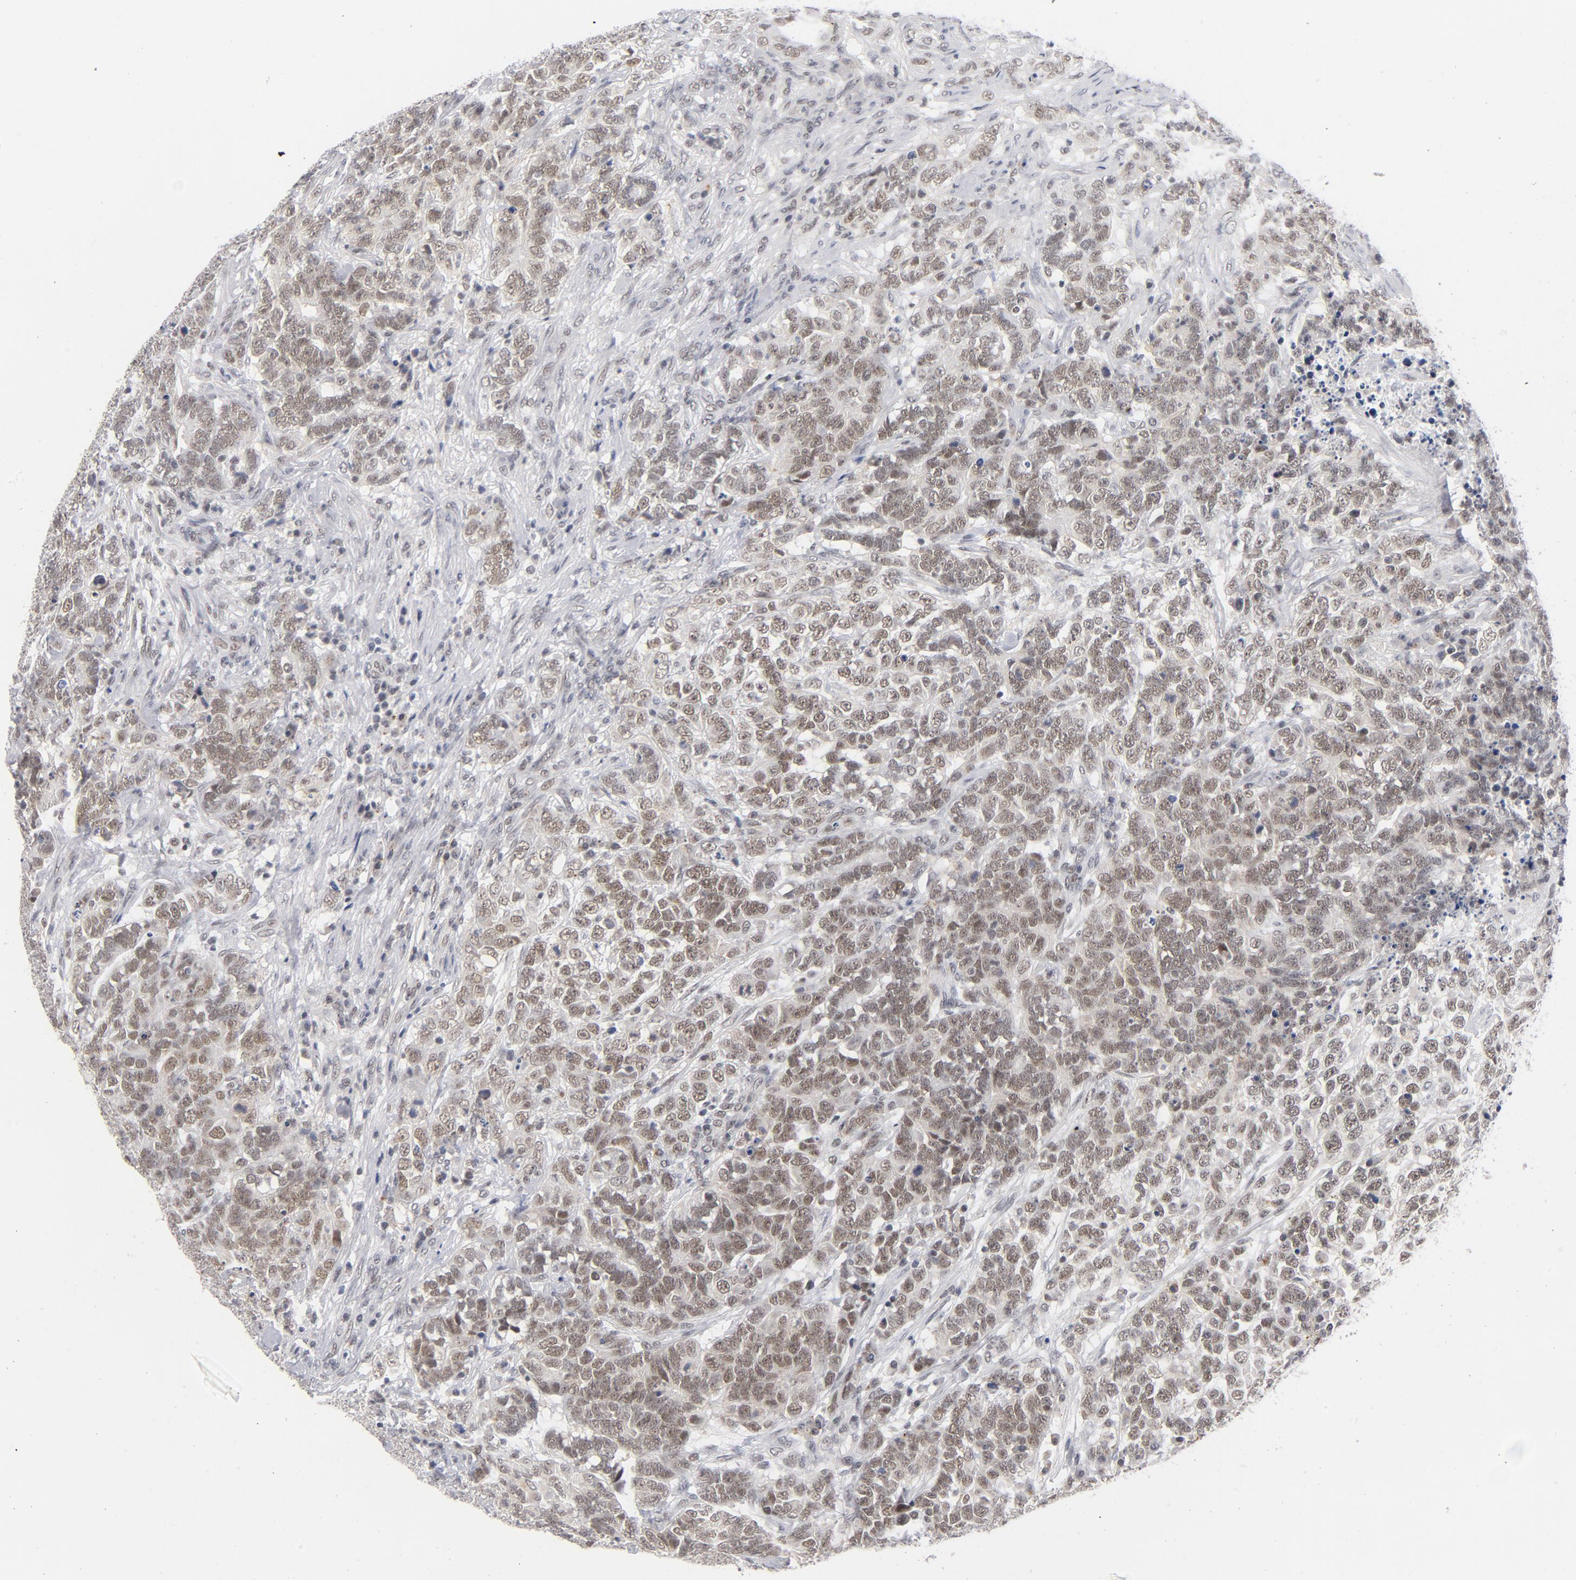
{"staining": {"intensity": "moderate", "quantity": ">75%", "location": "nuclear"}, "tissue": "testis cancer", "cell_type": "Tumor cells", "image_type": "cancer", "snomed": [{"axis": "morphology", "description": "Carcinoma, Embryonal, NOS"}, {"axis": "topography", "description": "Testis"}], "caption": "Testis cancer (embryonal carcinoma) tissue displays moderate nuclear expression in approximately >75% of tumor cells (DAB (3,3'-diaminobenzidine) IHC, brown staining for protein, blue staining for nuclei).", "gene": "BAP1", "patient": {"sex": "male", "age": 26}}